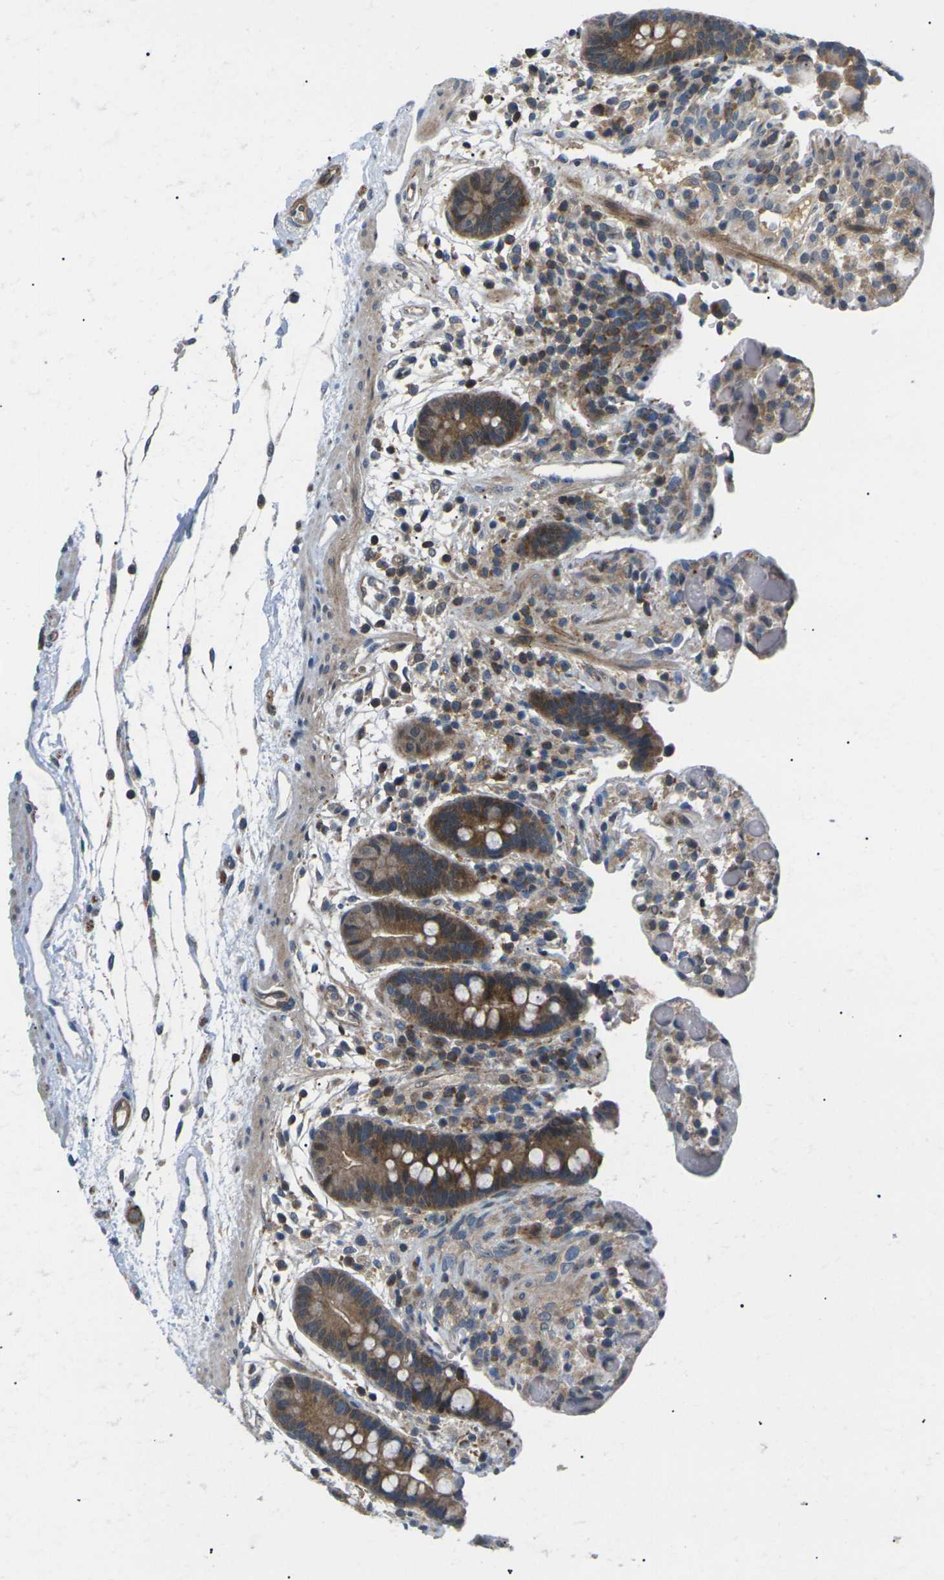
{"staining": {"intensity": "moderate", "quantity": ">75%", "location": "cytoplasmic/membranous"}, "tissue": "colon", "cell_type": "Endothelial cells", "image_type": "normal", "snomed": [{"axis": "morphology", "description": "Normal tissue, NOS"}, {"axis": "topography", "description": "Colon"}], "caption": "Endothelial cells show medium levels of moderate cytoplasmic/membranous expression in approximately >75% of cells in normal colon. The protein of interest is shown in brown color, while the nuclei are stained blue.", "gene": "RPS6KA3", "patient": {"sex": "male", "age": 73}}